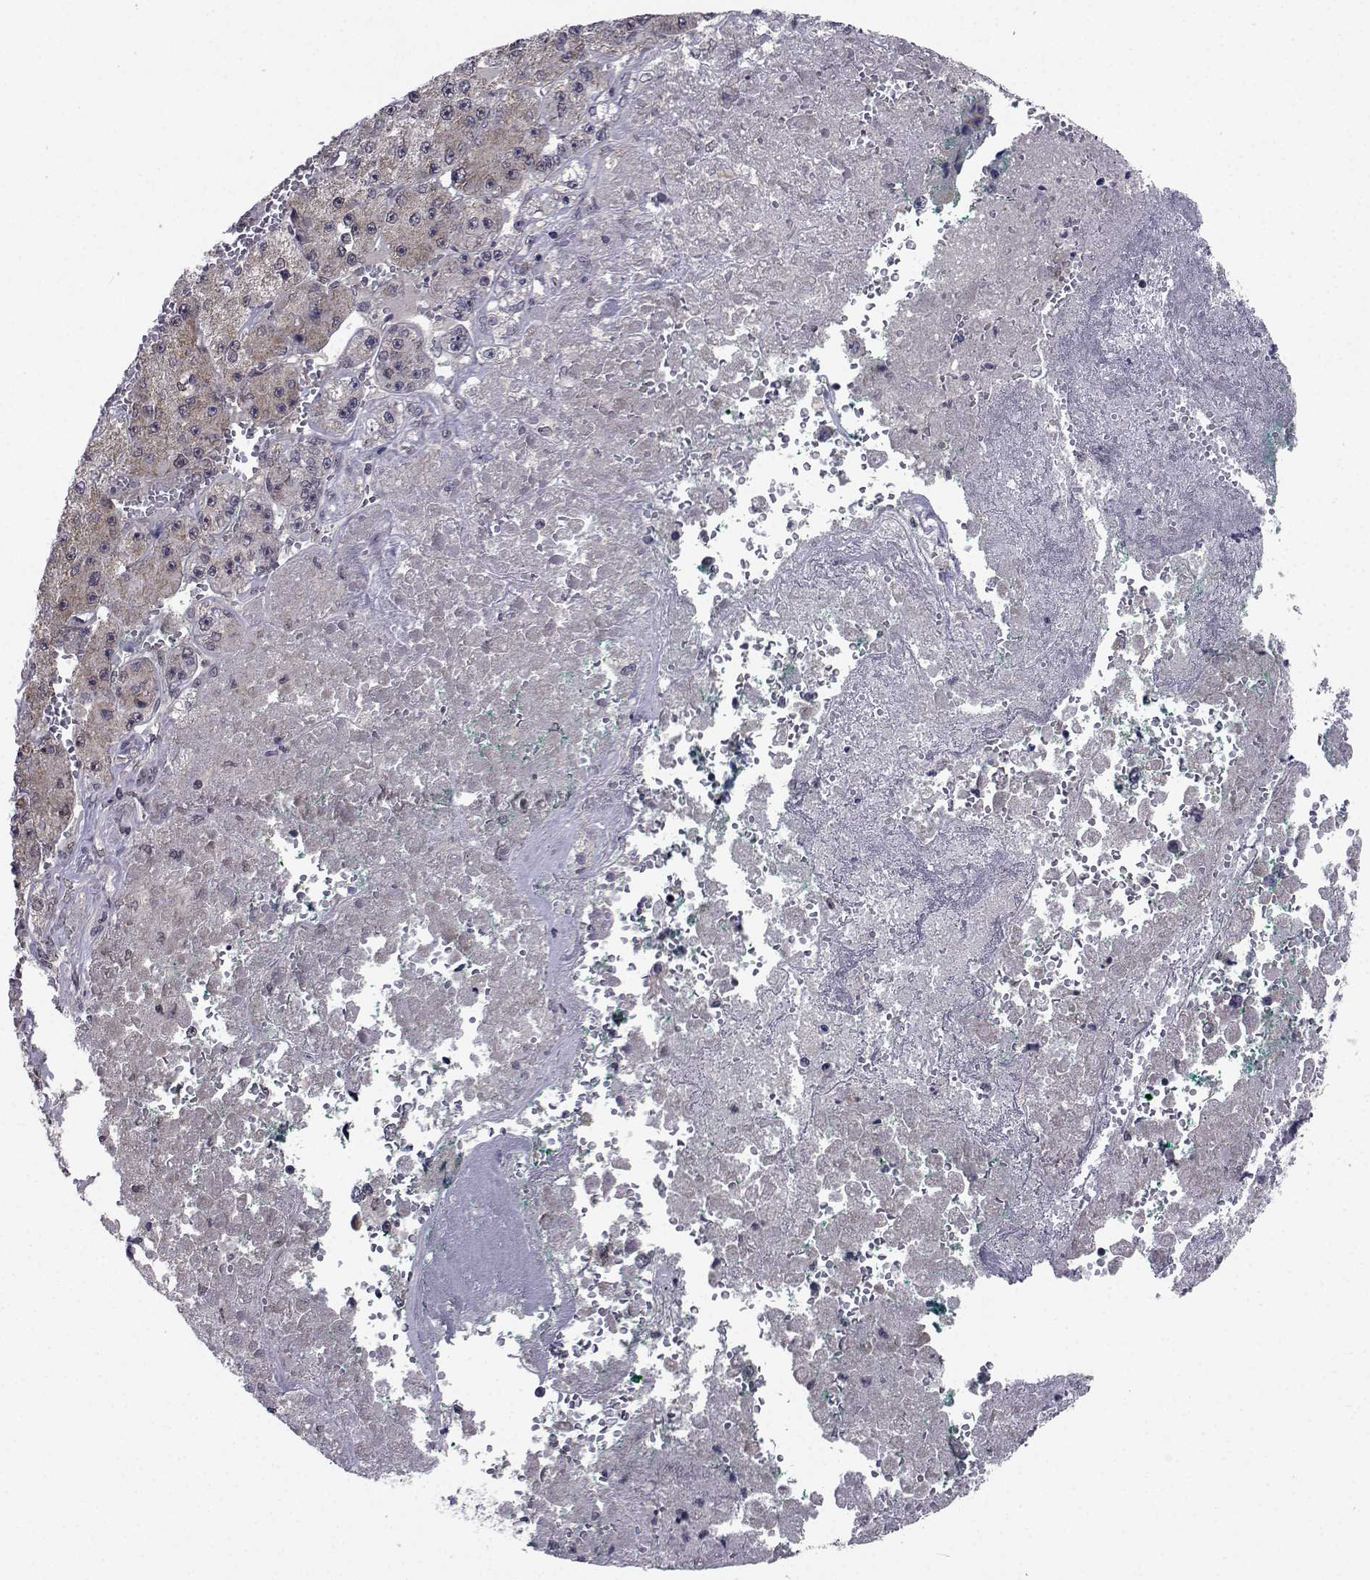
{"staining": {"intensity": "weak", "quantity": "25%-75%", "location": "cytoplasmic/membranous"}, "tissue": "liver cancer", "cell_type": "Tumor cells", "image_type": "cancer", "snomed": [{"axis": "morphology", "description": "Carcinoma, Hepatocellular, NOS"}, {"axis": "topography", "description": "Liver"}], "caption": "Tumor cells demonstrate weak cytoplasmic/membranous staining in approximately 25%-75% of cells in liver cancer.", "gene": "CYP2S1", "patient": {"sex": "female", "age": 73}}